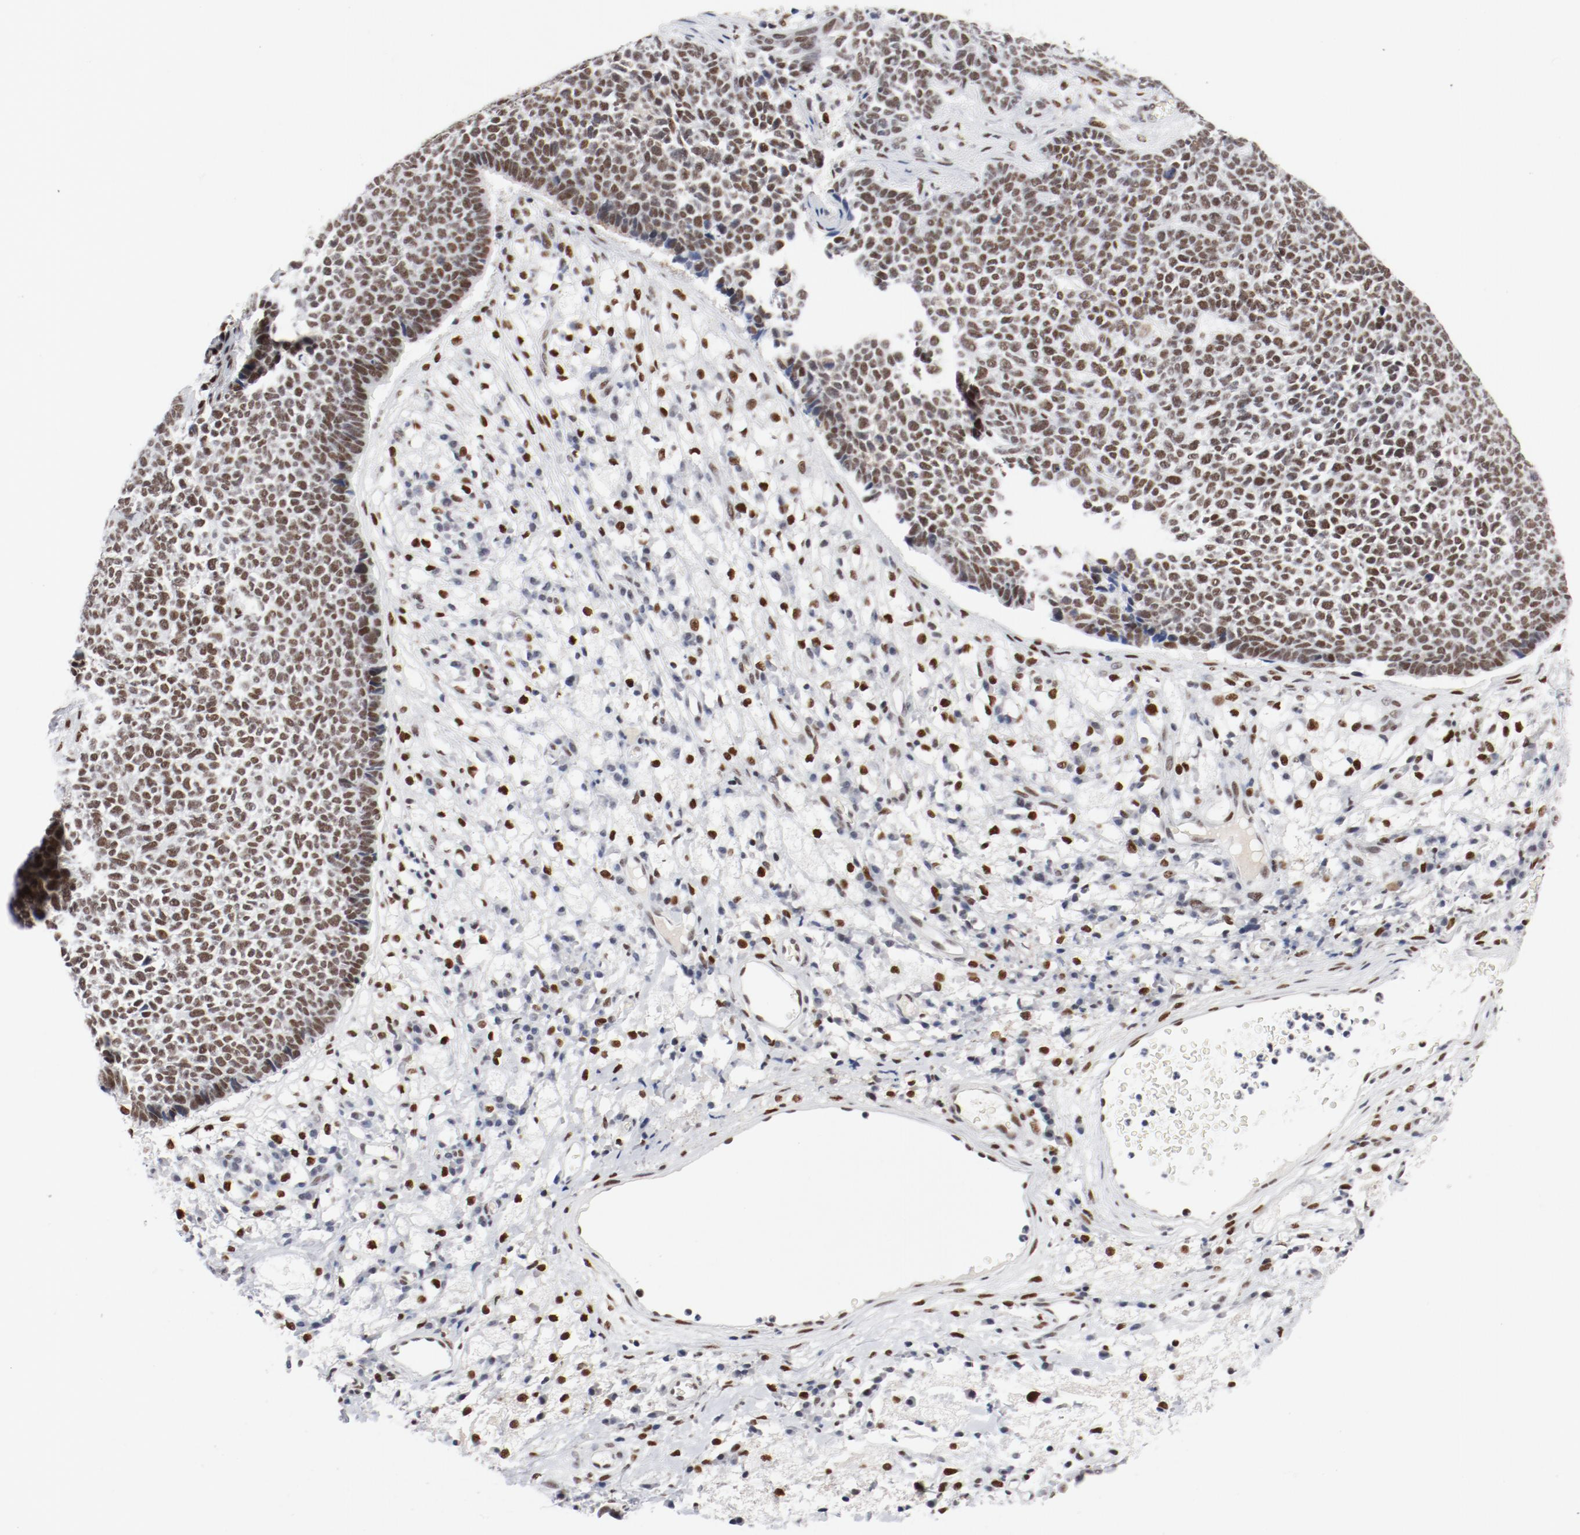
{"staining": {"intensity": "strong", "quantity": ">75%", "location": "nuclear"}, "tissue": "skin cancer", "cell_type": "Tumor cells", "image_type": "cancer", "snomed": [{"axis": "morphology", "description": "Basal cell carcinoma"}, {"axis": "topography", "description": "Skin"}], "caption": "Immunohistochemistry of basal cell carcinoma (skin) exhibits high levels of strong nuclear expression in approximately >75% of tumor cells.", "gene": "ARNT", "patient": {"sex": "female", "age": 84}}